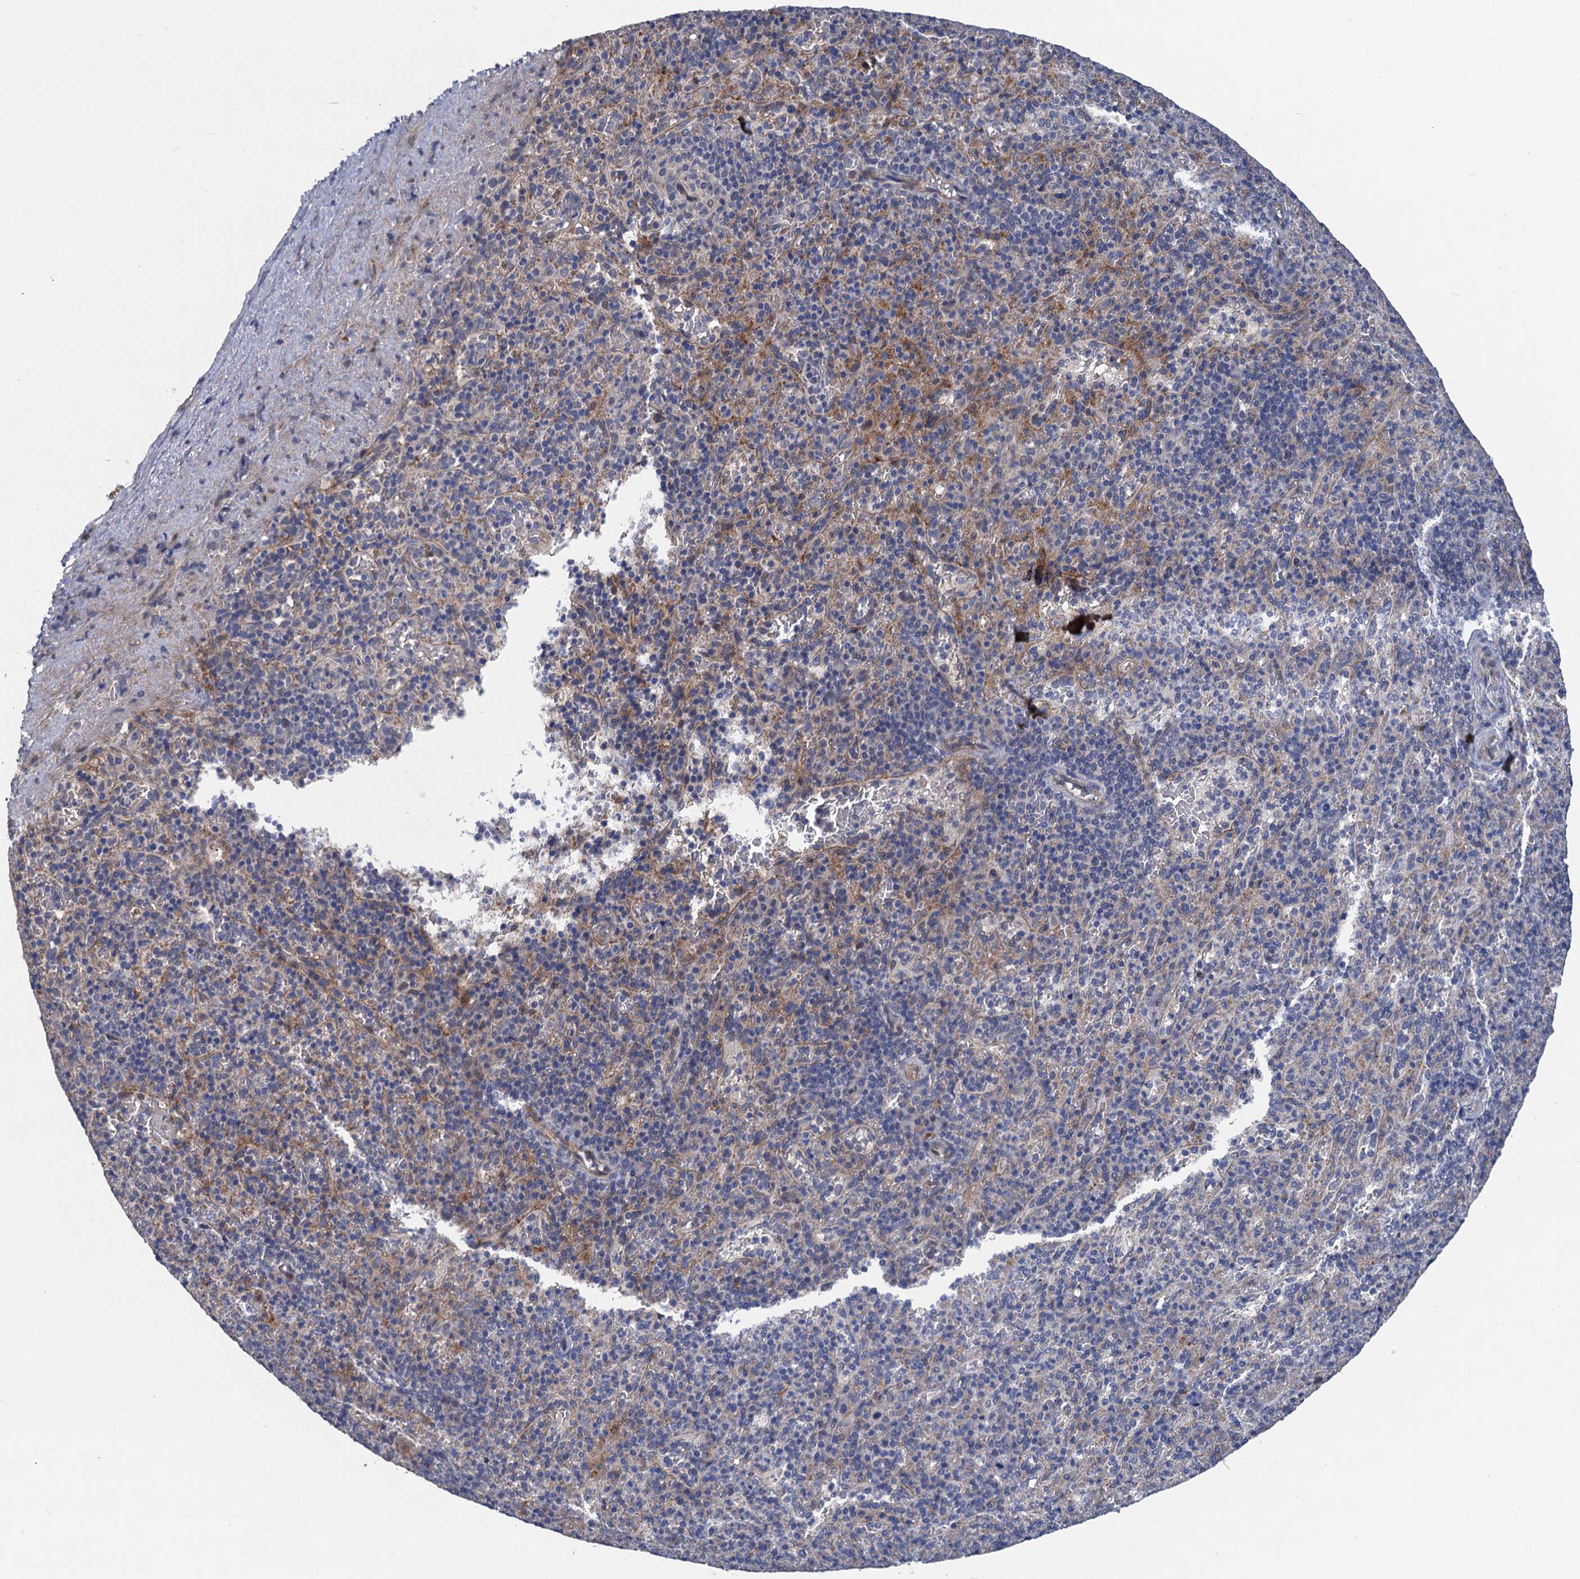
{"staining": {"intensity": "negative", "quantity": "none", "location": "none"}, "tissue": "spleen", "cell_type": "Cells in red pulp", "image_type": "normal", "snomed": [{"axis": "morphology", "description": "Normal tissue, NOS"}, {"axis": "topography", "description": "Spleen"}], "caption": "Immunohistochemistry photomicrograph of benign spleen: human spleen stained with DAB (3,3'-diaminobenzidine) exhibits no significant protein positivity in cells in red pulp.", "gene": "TRAF7", "patient": {"sex": "male", "age": 82}}